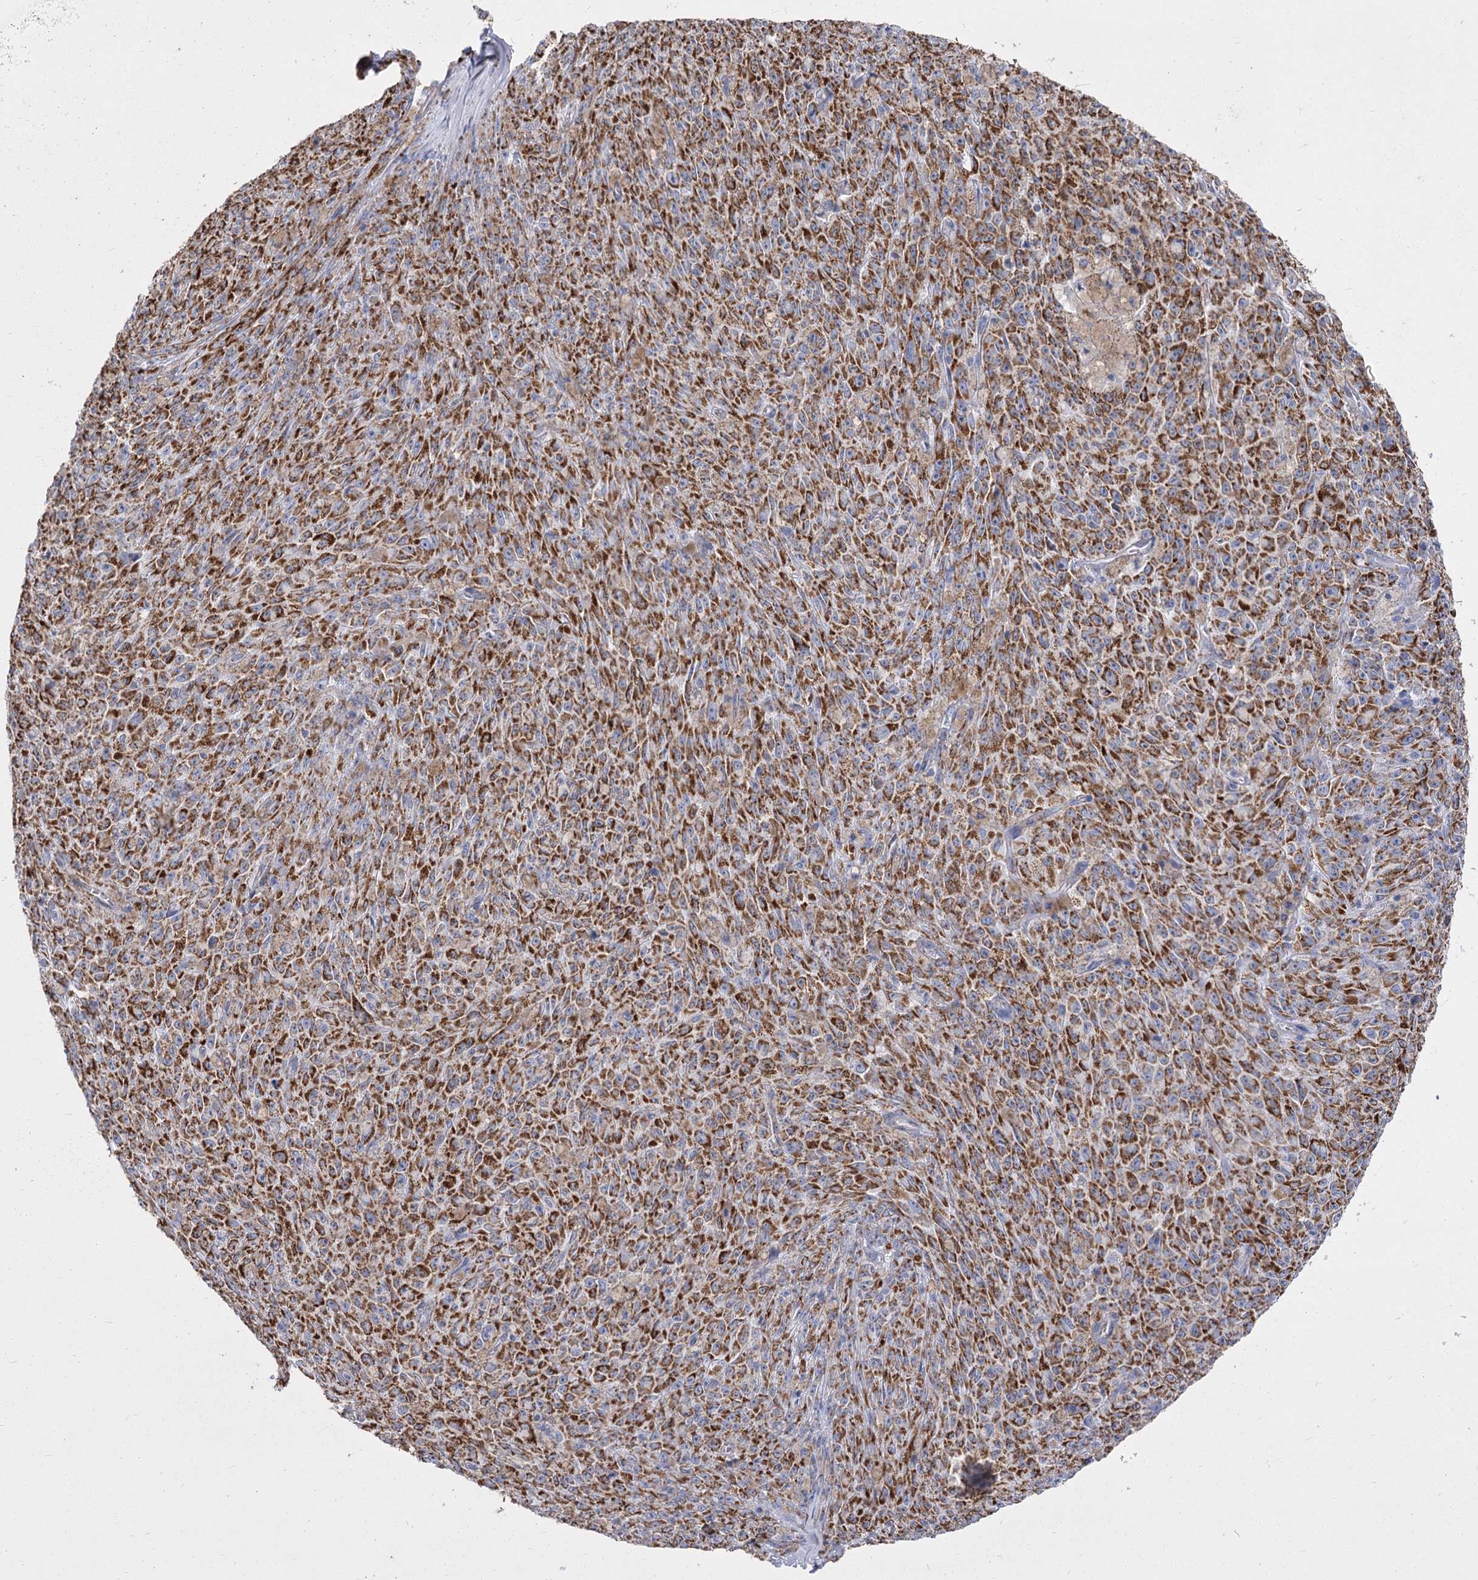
{"staining": {"intensity": "strong", "quantity": ">75%", "location": "cytoplasmic/membranous"}, "tissue": "melanoma", "cell_type": "Tumor cells", "image_type": "cancer", "snomed": [{"axis": "morphology", "description": "Malignant melanoma, NOS"}, {"axis": "topography", "description": "Skin"}], "caption": "The photomicrograph reveals a brown stain indicating the presence of a protein in the cytoplasmic/membranous of tumor cells in melanoma.", "gene": "PDHB", "patient": {"sex": "female", "age": 82}}